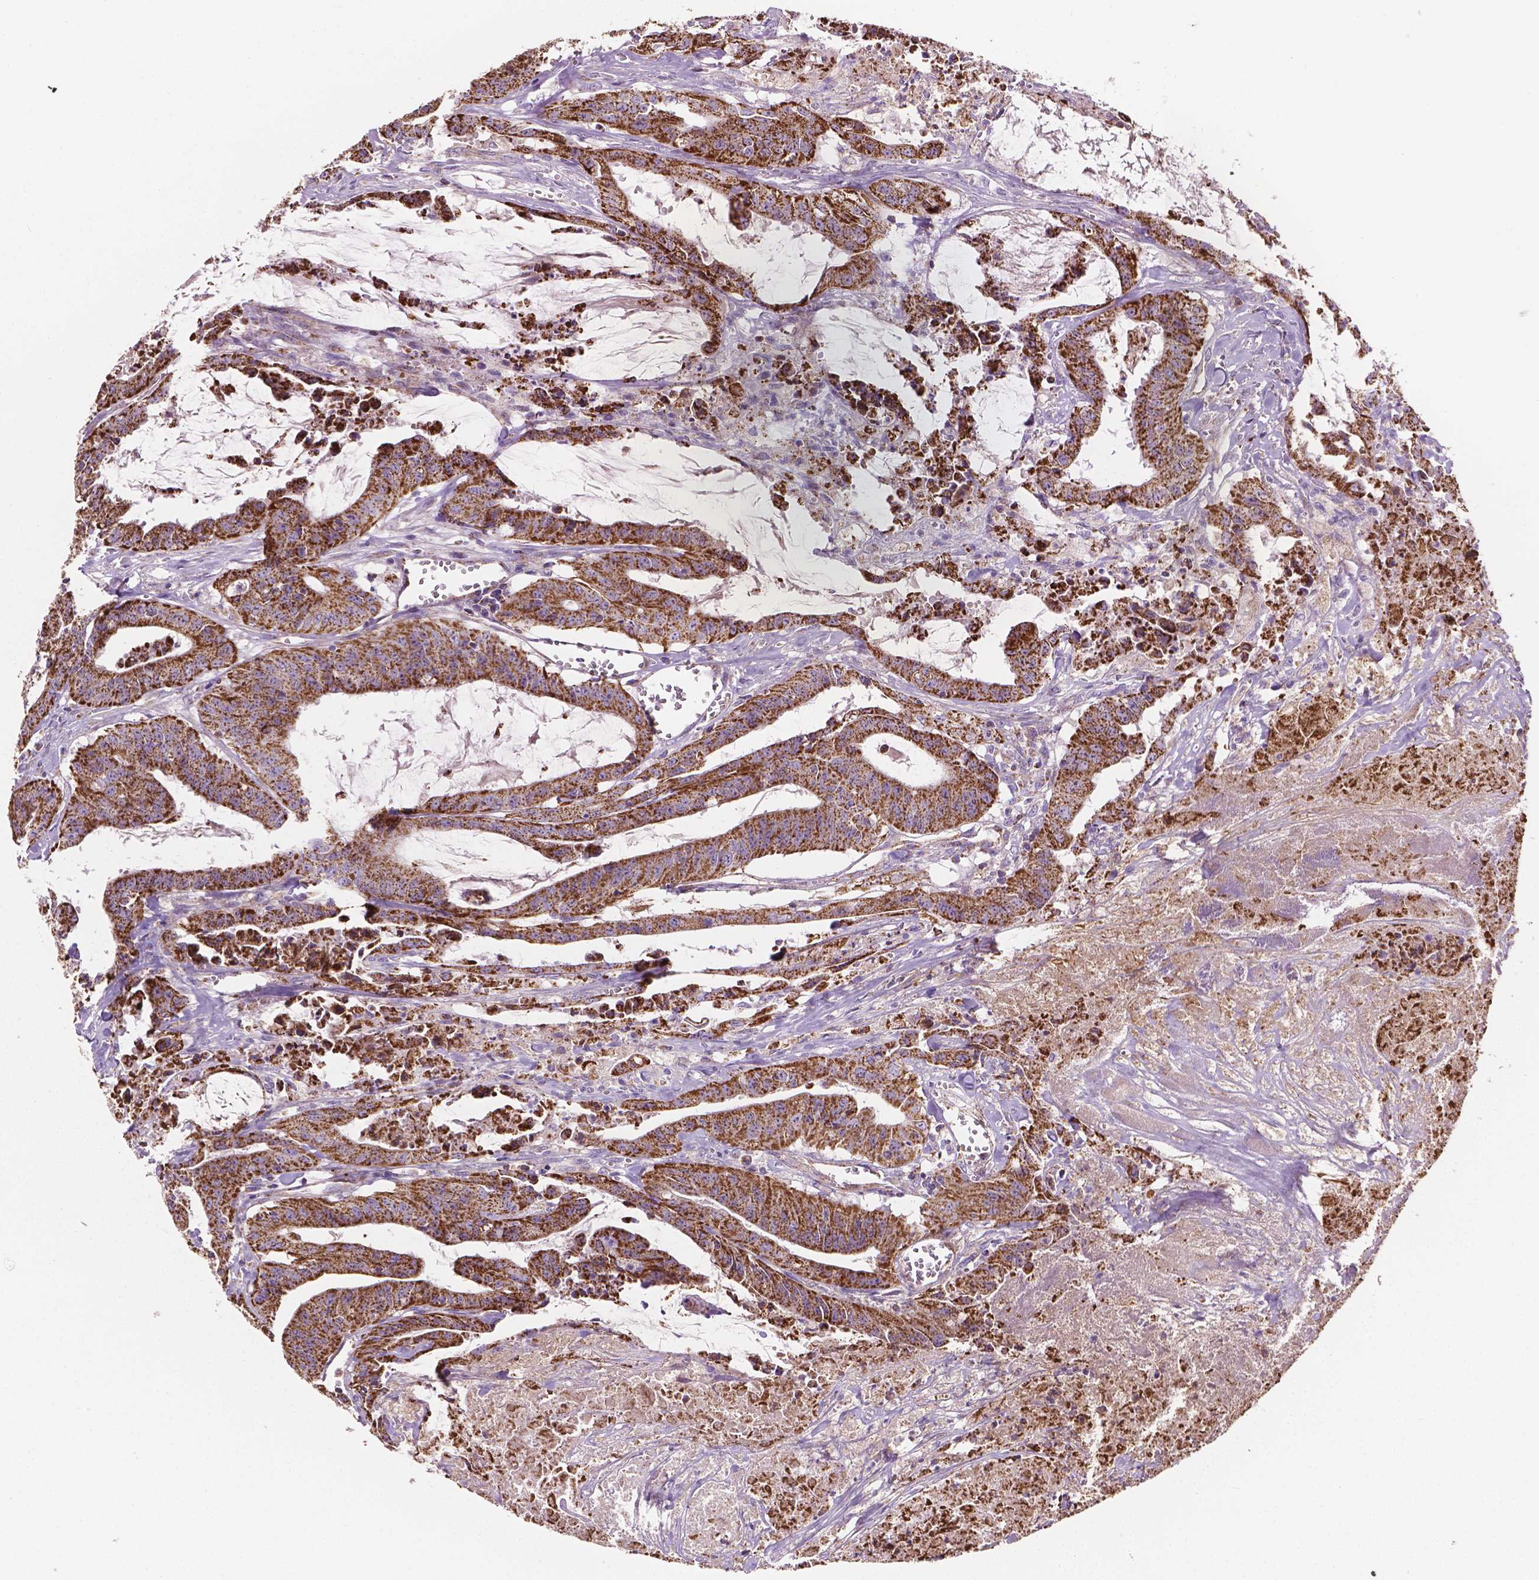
{"staining": {"intensity": "strong", "quantity": ">75%", "location": "cytoplasmic/membranous"}, "tissue": "colorectal cancer", "cell_type": "Tumor cells", "image_type": "cancer", "snomed": [{"axis": "morphology", "description": "Adenocarcinoma, NOS"}, {"axis": "topography", "description": "Colon"}], "caption": "Tumor cells display high levels of strong cytoplasmic/membranous expression in about >75% of cells in human colorectal cancer.", "gene": "PIBF1", "patient": {"sex": "male", "age": 33}}